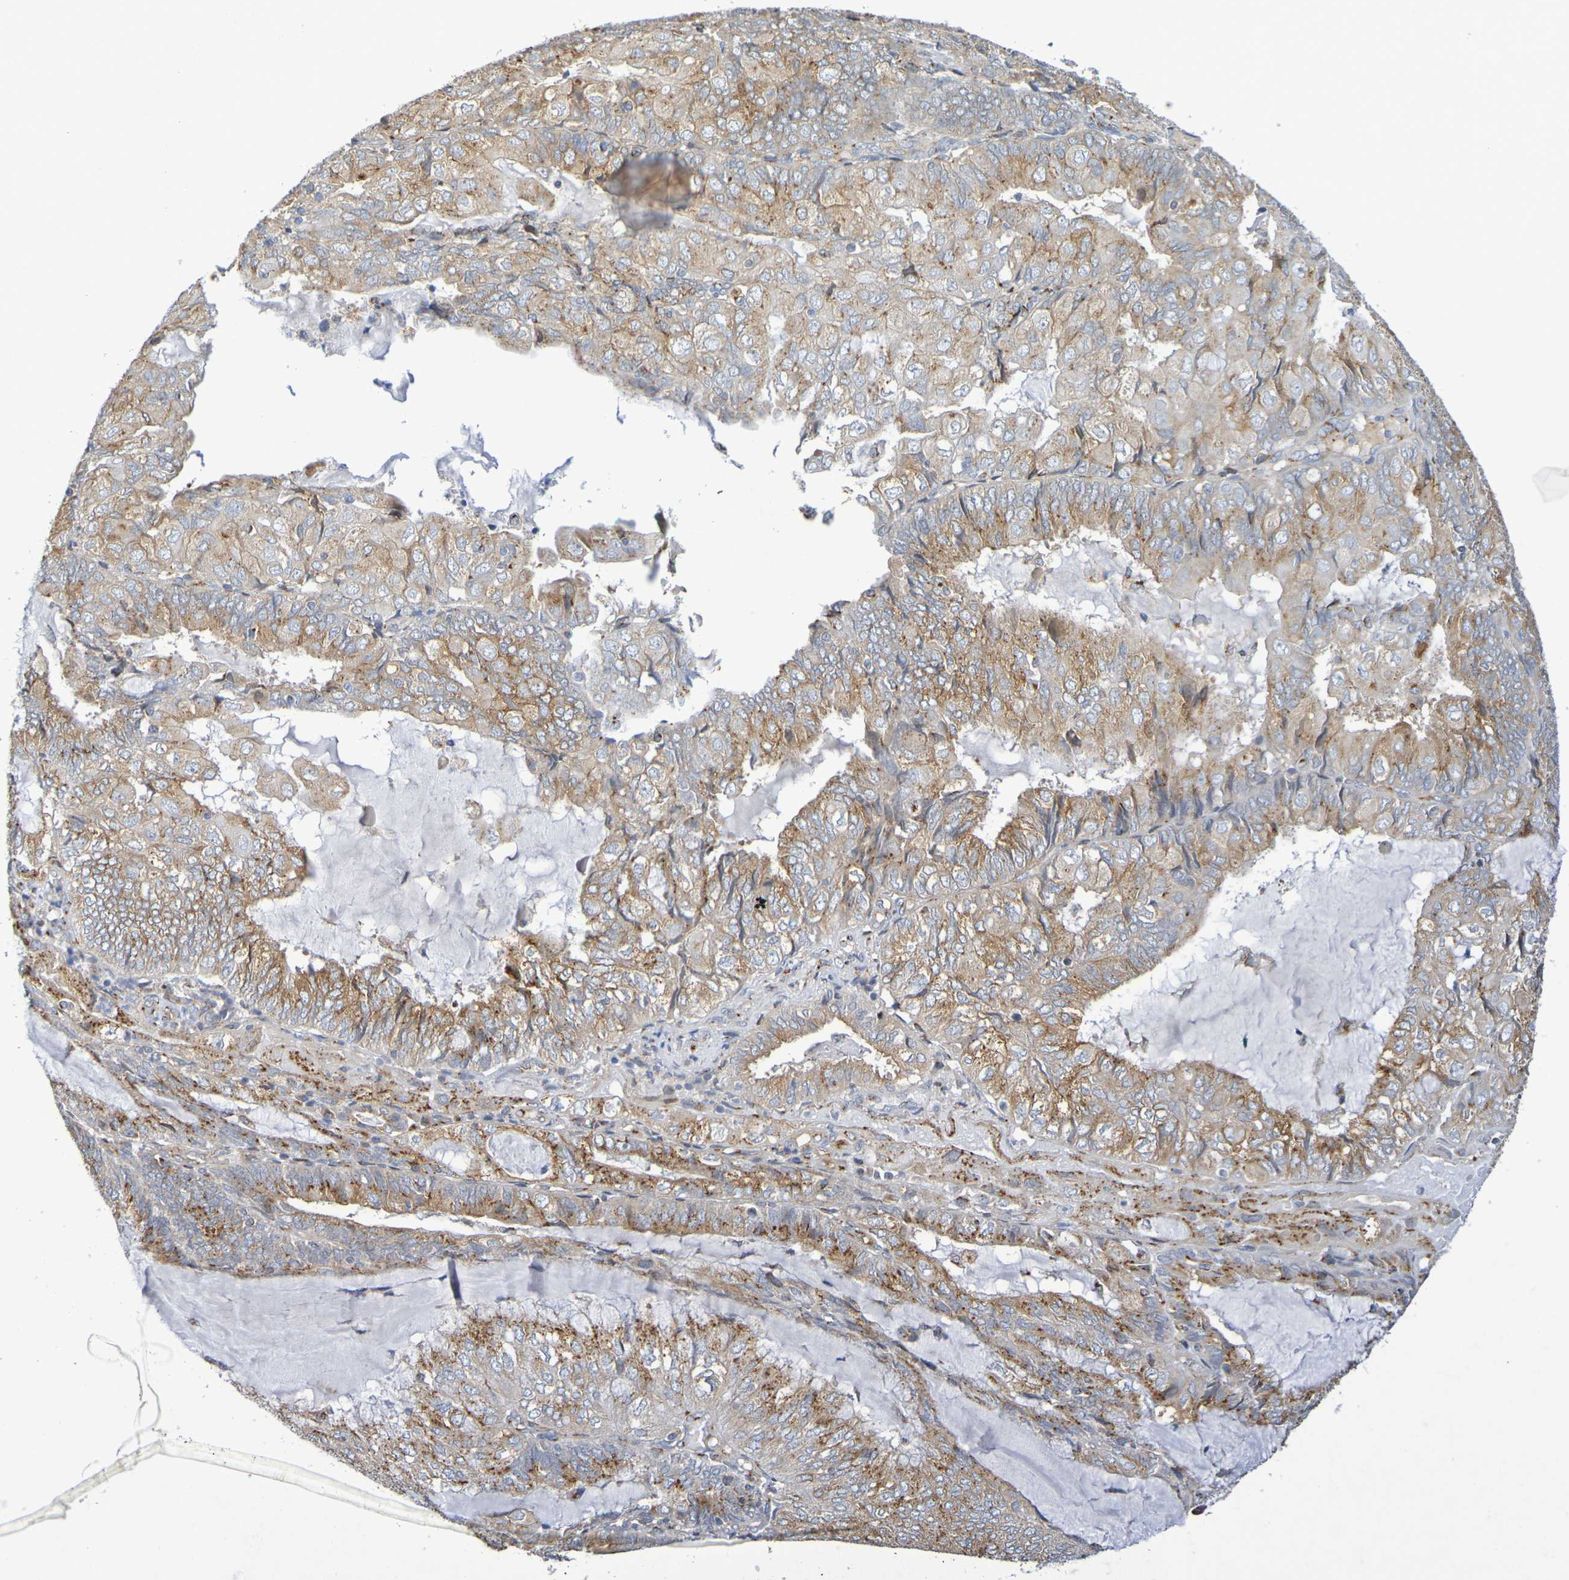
{"staining": {"intensity": "moderate", "quantity": ">75%", "location": "cytoplasmic/membranous"}, "tissue": "endometrial cancer", "cell_type": "Tumor cells", "image_type": "cancer", "snomed": [{"axis": "morphology", "description": "Adenocarcinoma, NOS"}, {"axis": "topography", "description": "Endometrium"}], "caption": "The histopathology image exhibits a brown stain indicating the presence of a protein in the cytoplasmic/membranous of tumor cells in endometrial cancer.", "gene": "DCP2", "patient": {"sex": "female", "age": 81}}